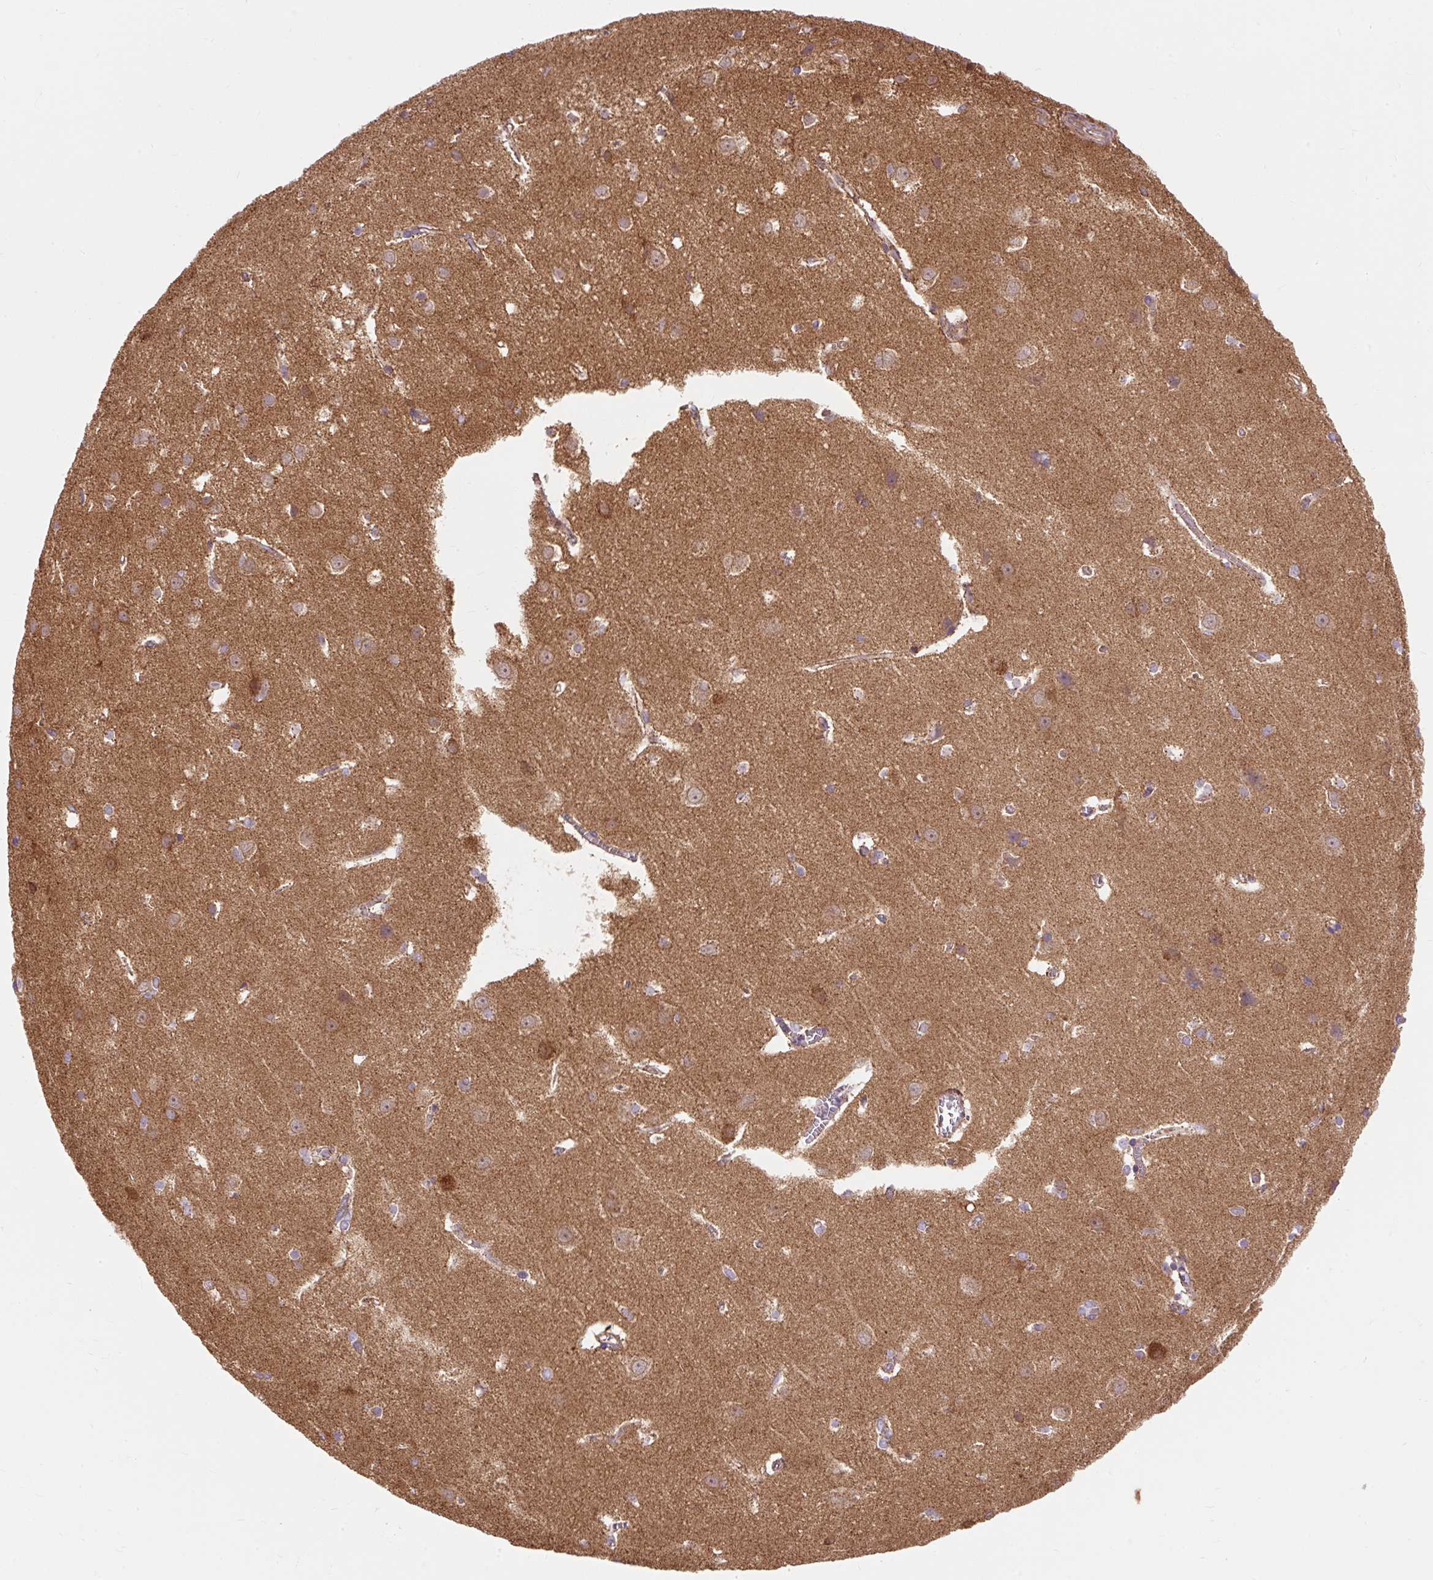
{"staining": {"intensity": "weak", "quantity": ">75%", "location": "cytoplasmic/membranous"}, "tissue": "cerebral cortex", "cell_type": "Endothelial cells", "image_type": "normal", "snomed": [{"axis": "morphology", "description": "Normal tissue, NOS"}, {"axis": "topography", "description": "Cerebral cortex"}], "caption": "A brown stain highlights weak cytoplasmic/membranous staining of a protein in endothelial cells of normal human cerebral cortex. The staining was performed using DAB (3,3'-diaminobenzidine) to visualize the protein expression in brown, while the nuclei were stained in blue with hematoxylin (Magnification: 20x).", "gene": "CEP290", "patient": {"sex": "male", "age": 37}}